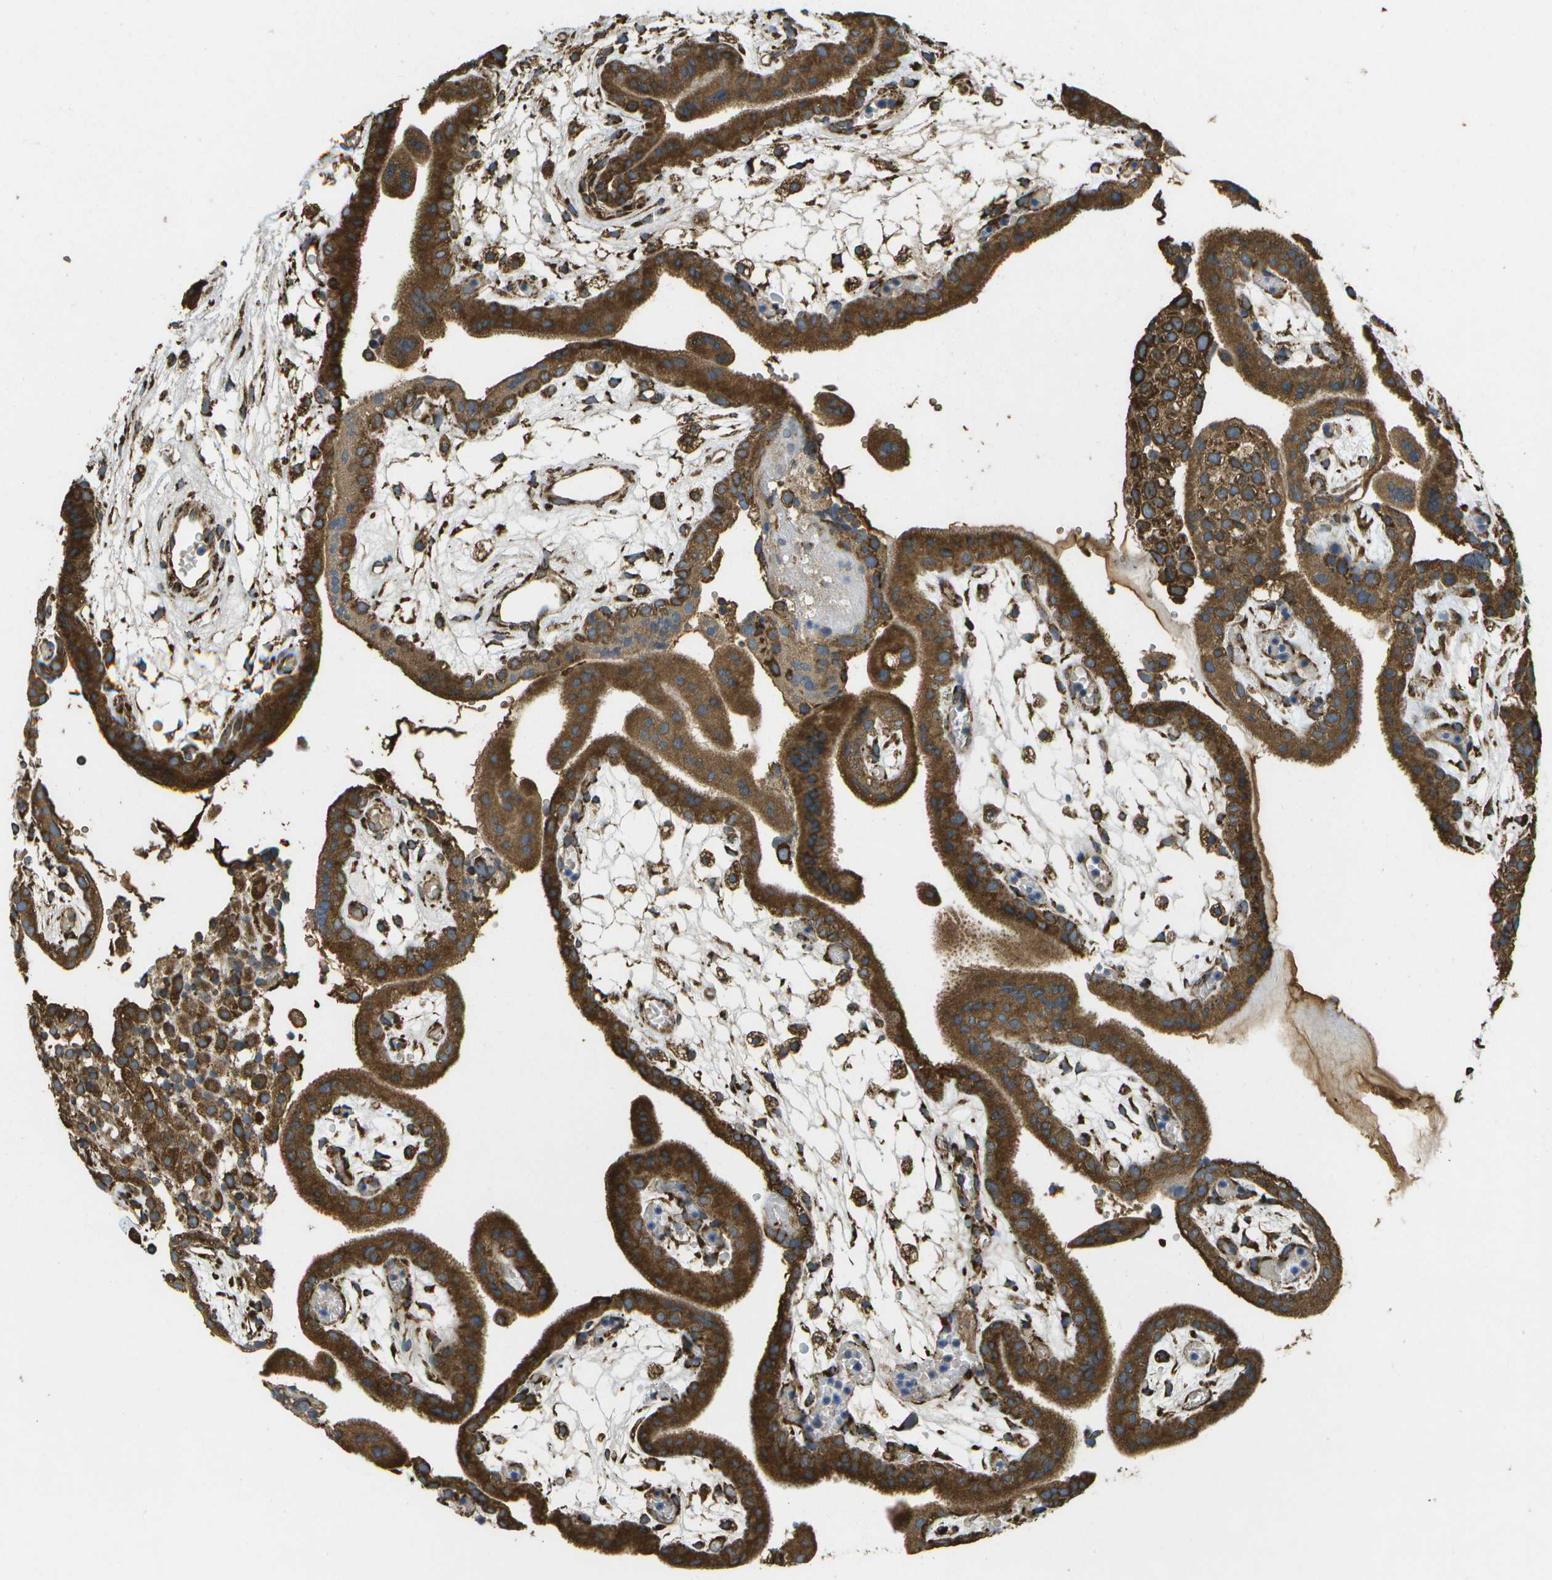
{"staining": {"intensity": "moderate", "quantity": "<25%", "location": "cytoplasmic/membranous"}, "tissue": "placenta", "cell_type": "Decidual cells", "image_type": "normal", "snomed": [{"axis": "morphology", "description": "Normal tissue, NOS"}, {"axis": "topography", "description": "Placenta"}], "caption": "Unremarkable placenta reveals moderate cytoplasmic/membranous staining in about <25% of decidual cells.", "gene": "PDIA4", "patient": {"sex": "female", "age": 18}}